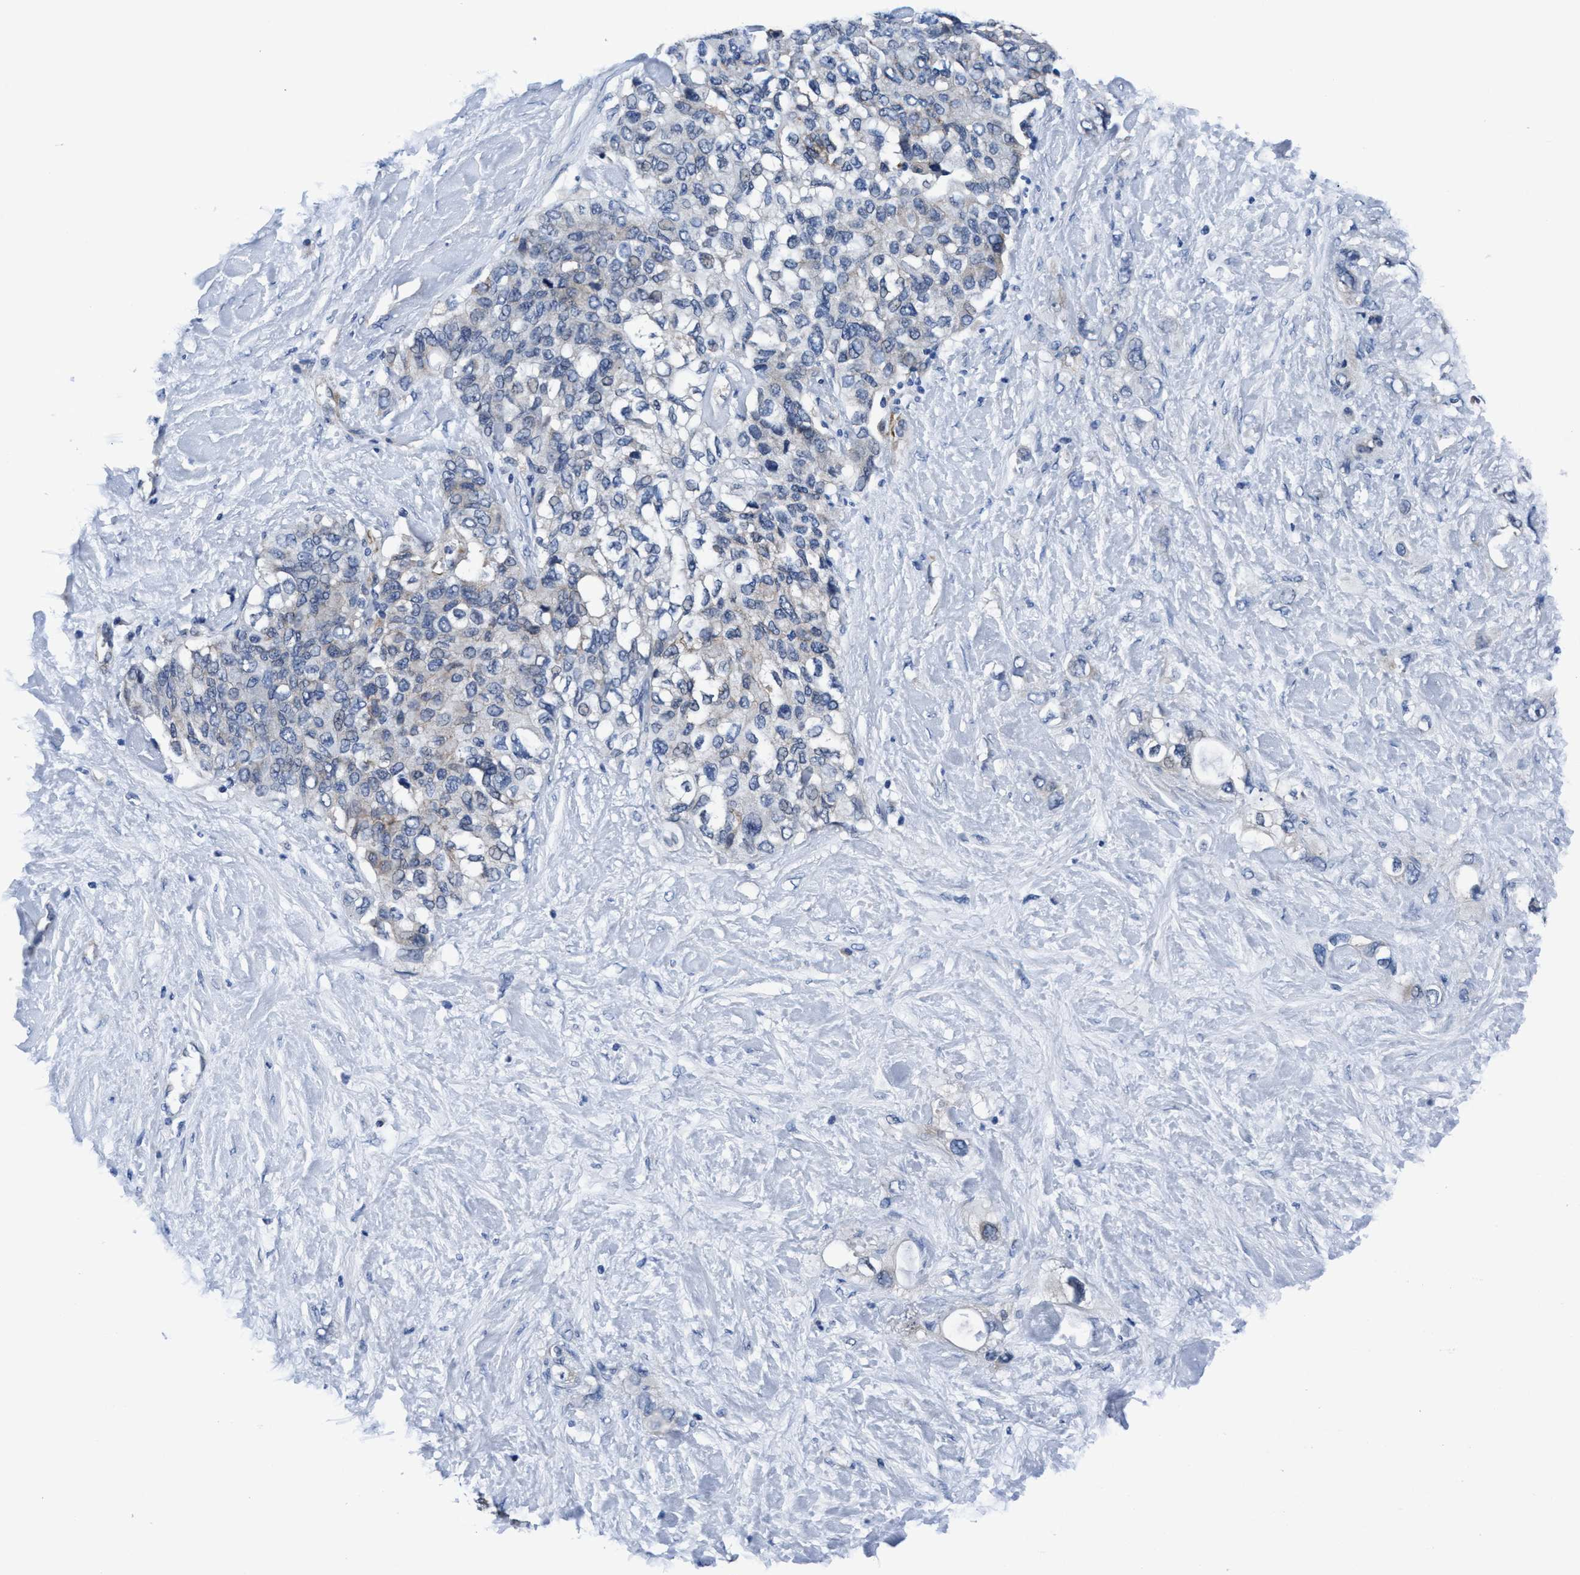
{"staining": {"intensity": "negative", "quantity": "none", "location": "none"}, "tissue": "pancreatic cancer", "cell_type": "Tumor cells", "image_type": "cancer", "snomed": [{"axis": "morphology", "description": "Adenocarcinoma, NOS"}, {"axis": "topography", "description": "Pancreas"}], "caption": "The IHC image has no significant staining in tumor cells of pancreatic cancer tissue.", "gene": "TMEM94", "patient": {"sex": "female", "age": 56}}